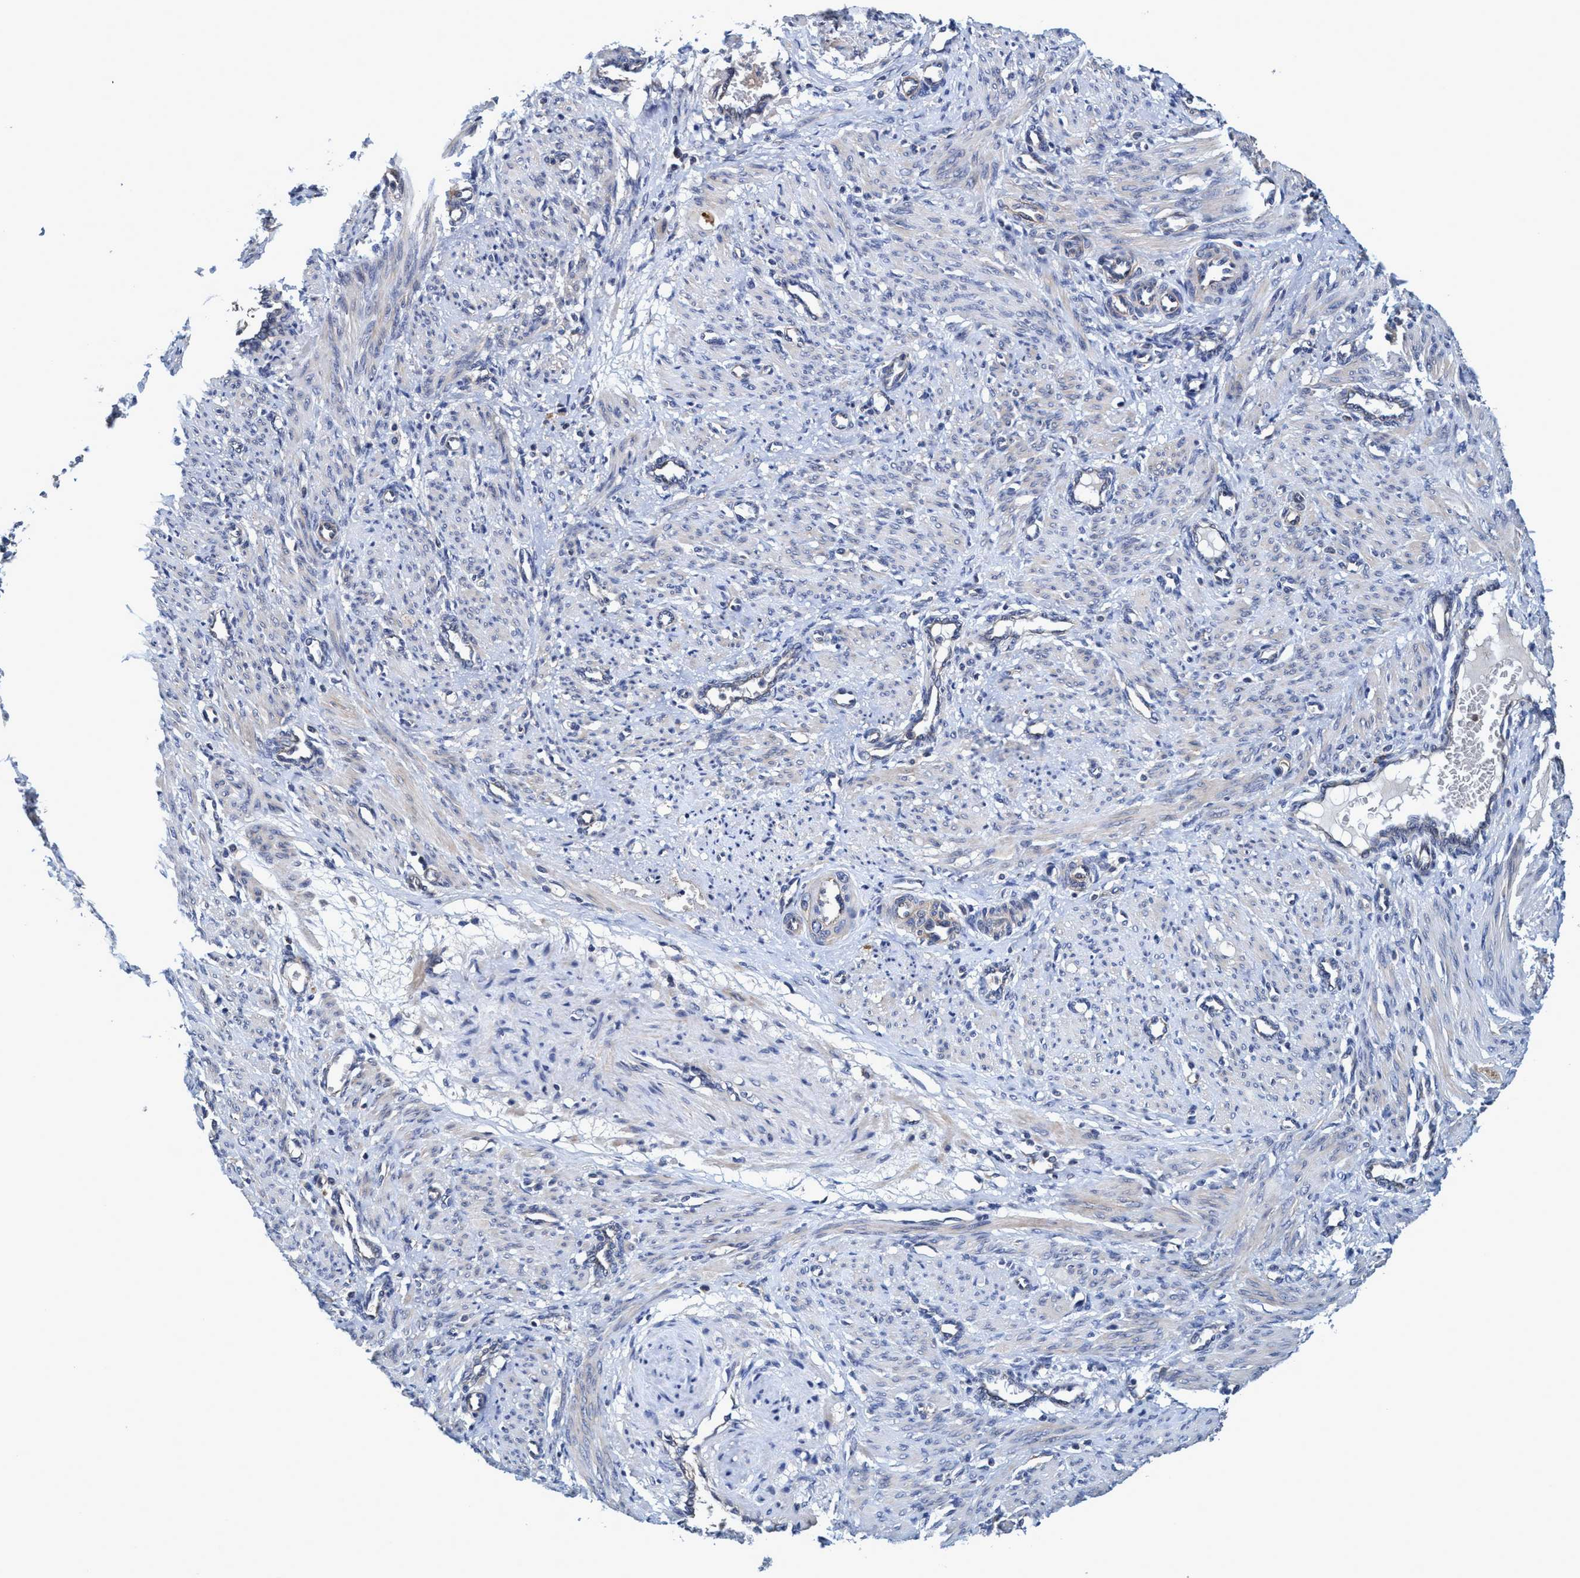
{"staining": {"intensity": "weak", "quantity": "25%-75%", "location": "cytoplasmic/membranous"}, "tissue": "smooth muscle", "cell_type": "Smooth muscle cells", "image_type": "normal", "snomed": [{"axis": "morphology", "description": "Normal tissue, NOS"}, {"axis": "topography", "description": "Endometrium"}], "caption": "Weak cytoplasmic/membranous protein positivity is present in about 25%-75% of smooth muscle cells in smooth muscle. Immunohistochemistry stains the protein in brown and the nuclei are stained blue.", "gene": "CALCOCO2", "patient": {"sex": "female", "age": 33}}